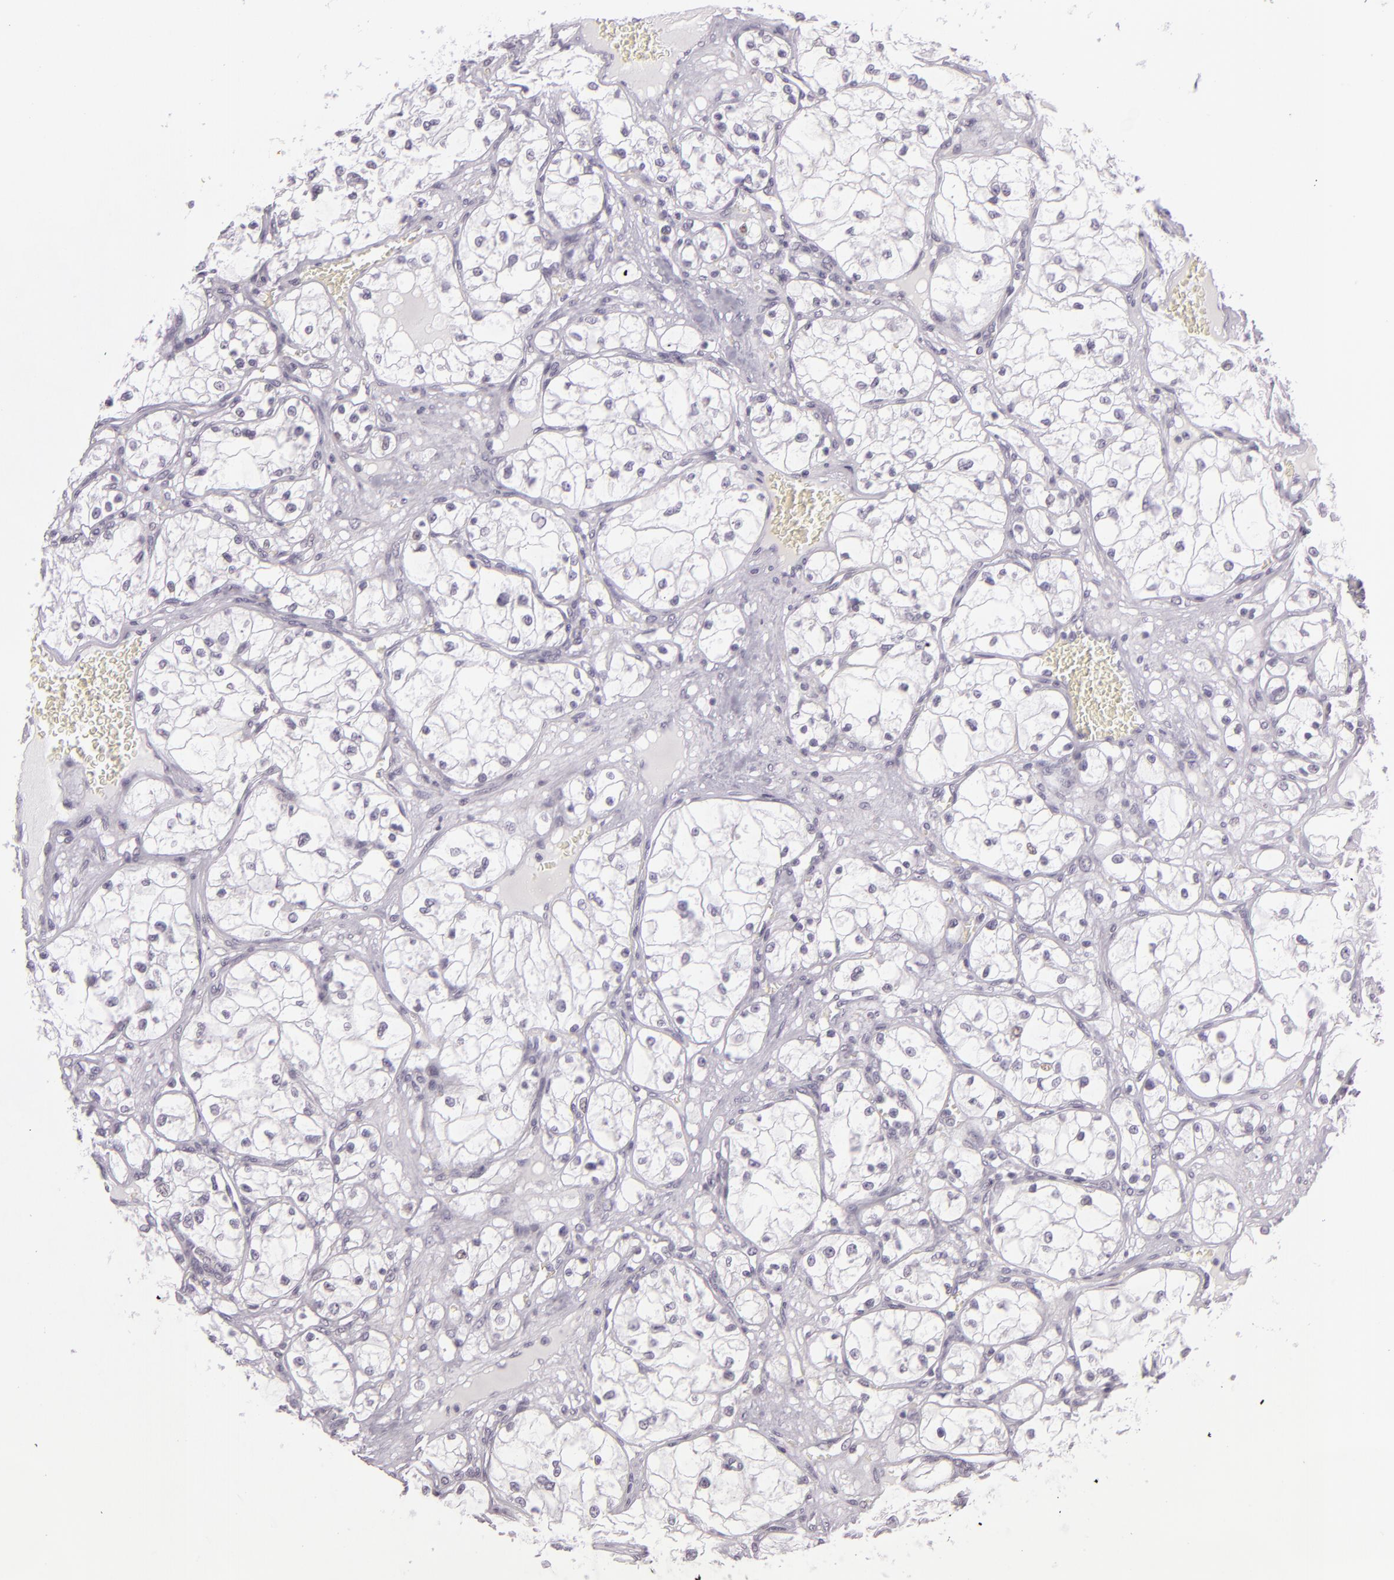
{"staining": {"intensity": "negative", "quantity": "none", "location": "none"}, "tissue": "renal cancer", "cell_type": "Tumor cells", "image_type": "cancer", "snomed": [{"axis": "morphology", "description": "Adenocarcinoma, NOS"}, {"axis": "topography", "description": "Kidney"}], "caption": "Adenocarcinoma (renal) stained for a protein using IHC shows no staining tumor cells.", "gene": "MCM3", "patient": {"sex": "male", "age": 61}}